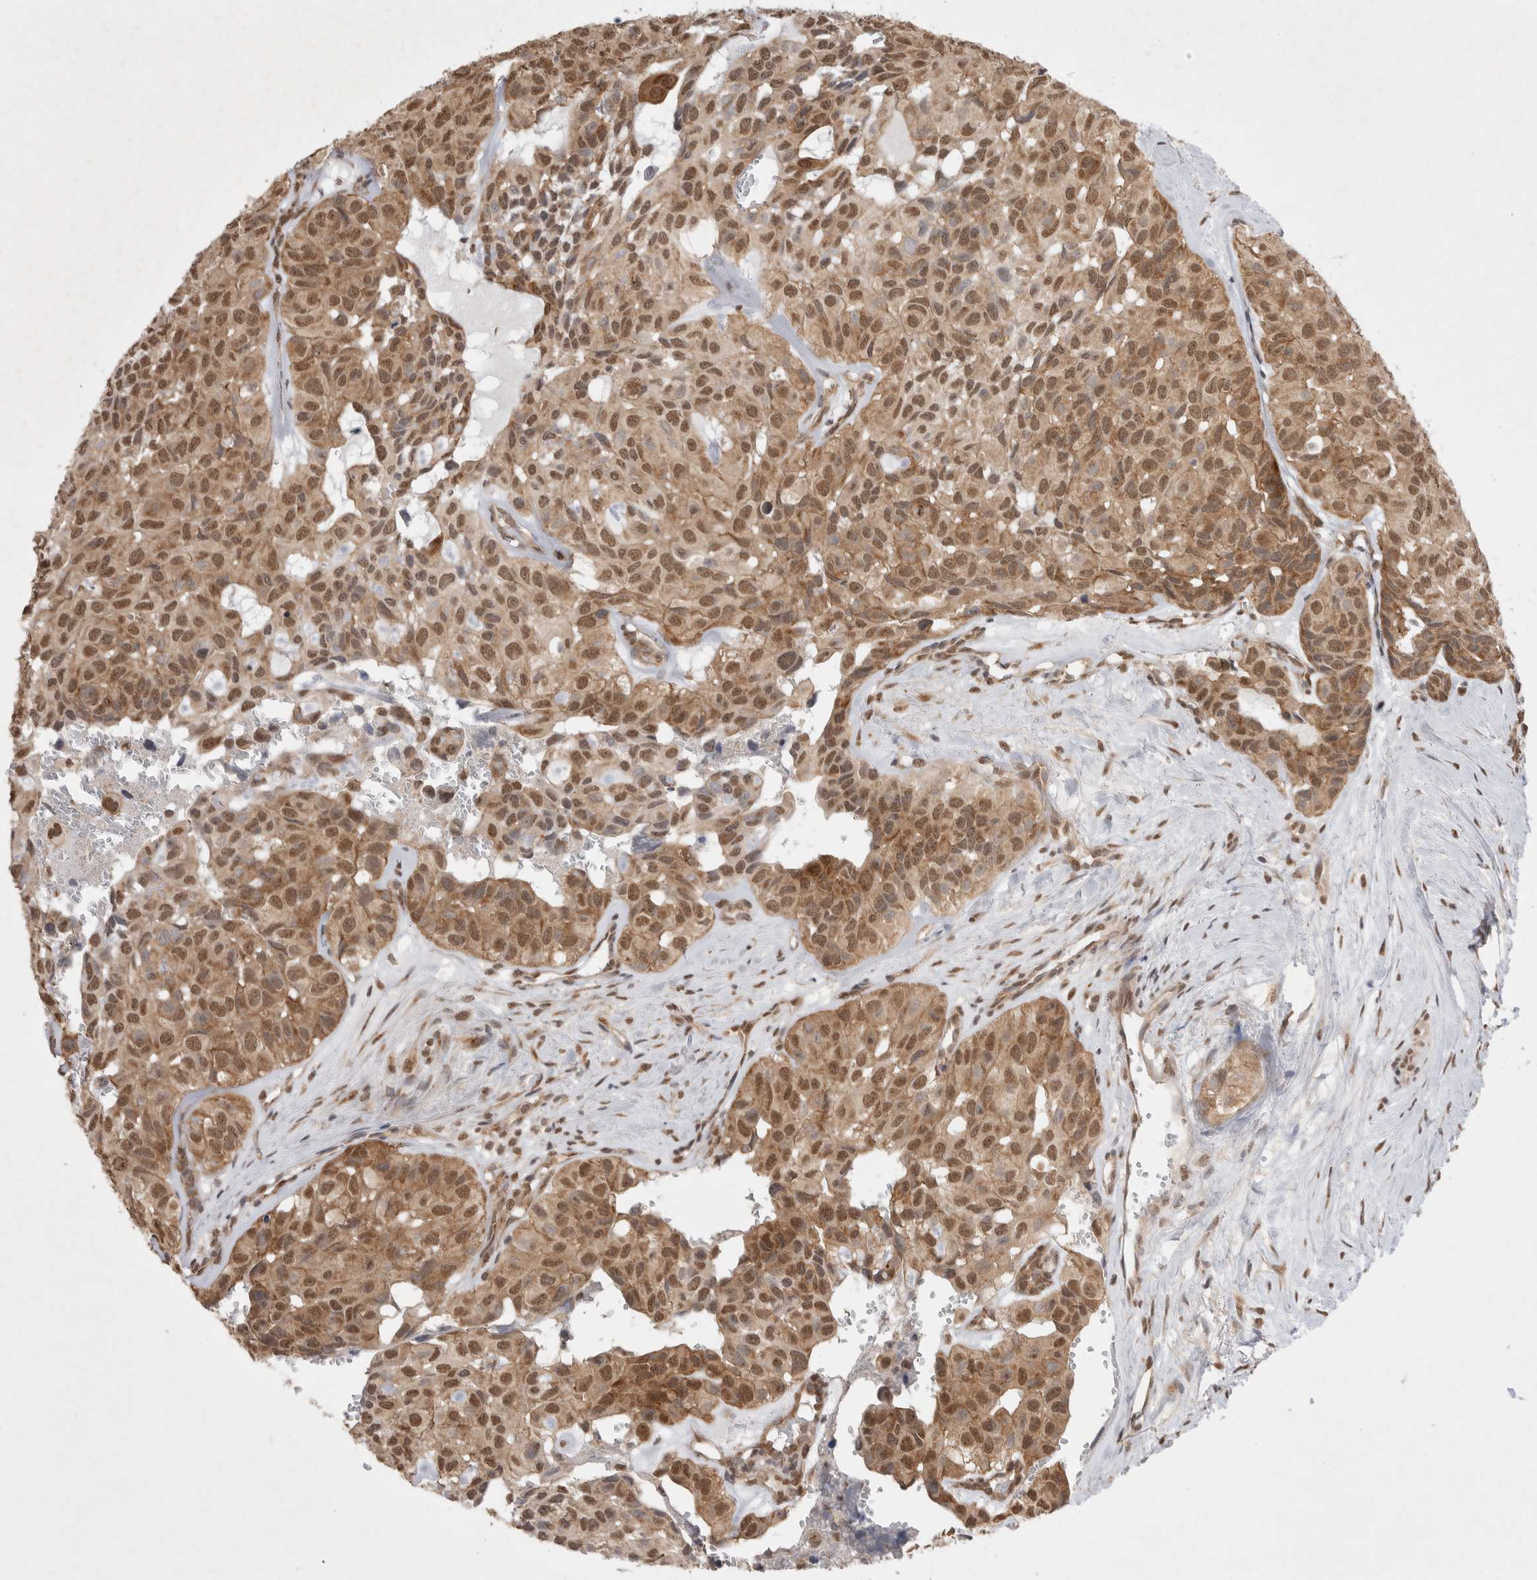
{"staining": {"intensity": "moderate", "quantity": ">75%", "location": "cytoplasmic/membranous,nuclear"}, "tissue": "head and neck cancer", "cell_type": "Tumor cells", "image_type": "cancer", "snomed": [{"axis": "morphology", "description": "Adenocarcinoma, NOS"}, {"axis": "topography", "description": "Salivary gland, NOS"}, {"axis": "topography", "description": "Head-Neck"}], "caption": "Immunohistochemical staining of head and neck cancer exhibits moderate cytoplasmic/membranous and nuclear protein staining in approximately >75% of tumor cells. (Brightfield microscopy of DAB IHC at high magnification).", "gene": "WIPF2", "patient": {"sex": "female", "age": 76}}